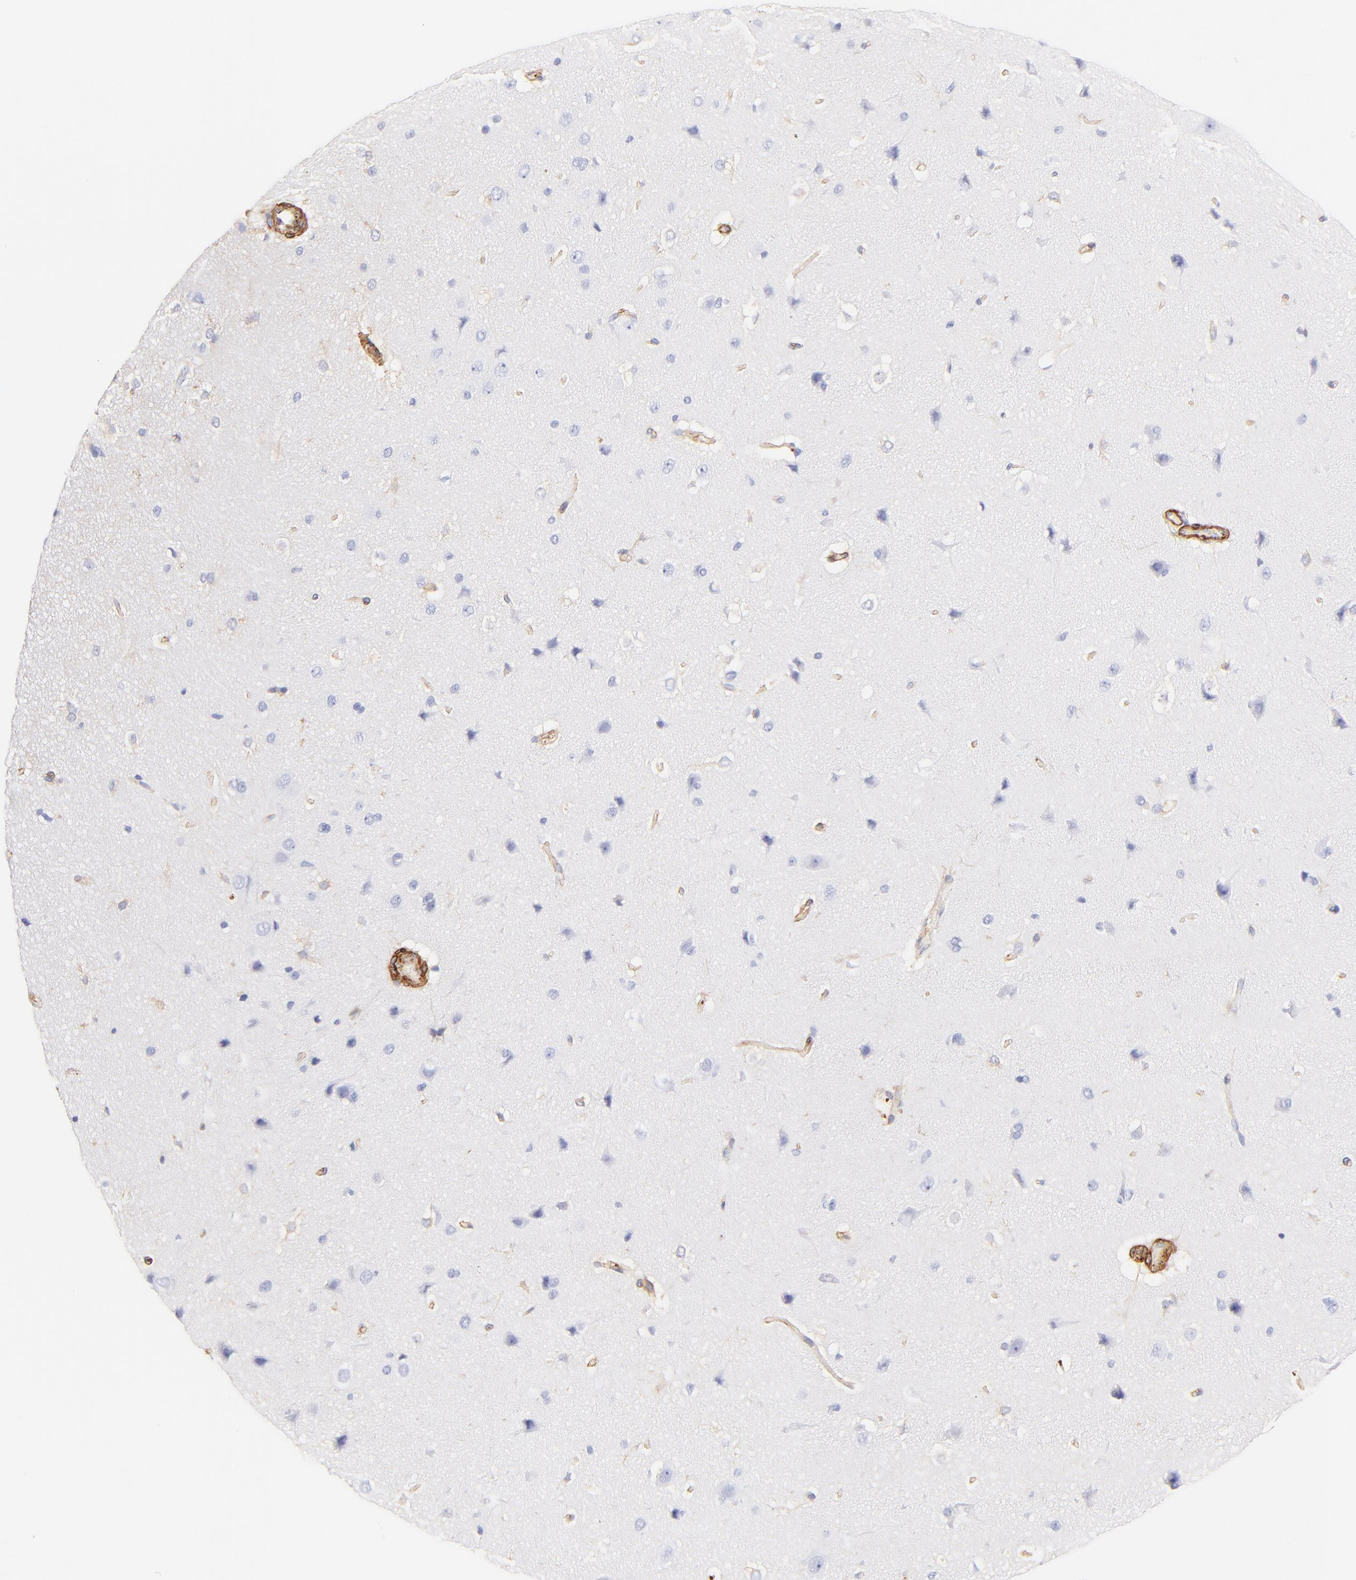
{"staining": {"intensity": "moderate", "quantity": ">75%", "location": "cytoplasmic/membranous"}, "tissue": "cerebral cortex", "cell_type": "Endothelial cells", "image_type": "normal", "snomed": [{"axis": "morphology", "description": "Normal tissue, NOS"}, {"axis": "topography", "description": "Cerebral cortex"}], "caption": "Protein analysis of unremarkable cerebral cortex displays moderate cytoplasmic/membranous staining in approximately >75% of endothelial cells.", "gene": "FLNA", "patient": {"sex": "female", "age": 45}}